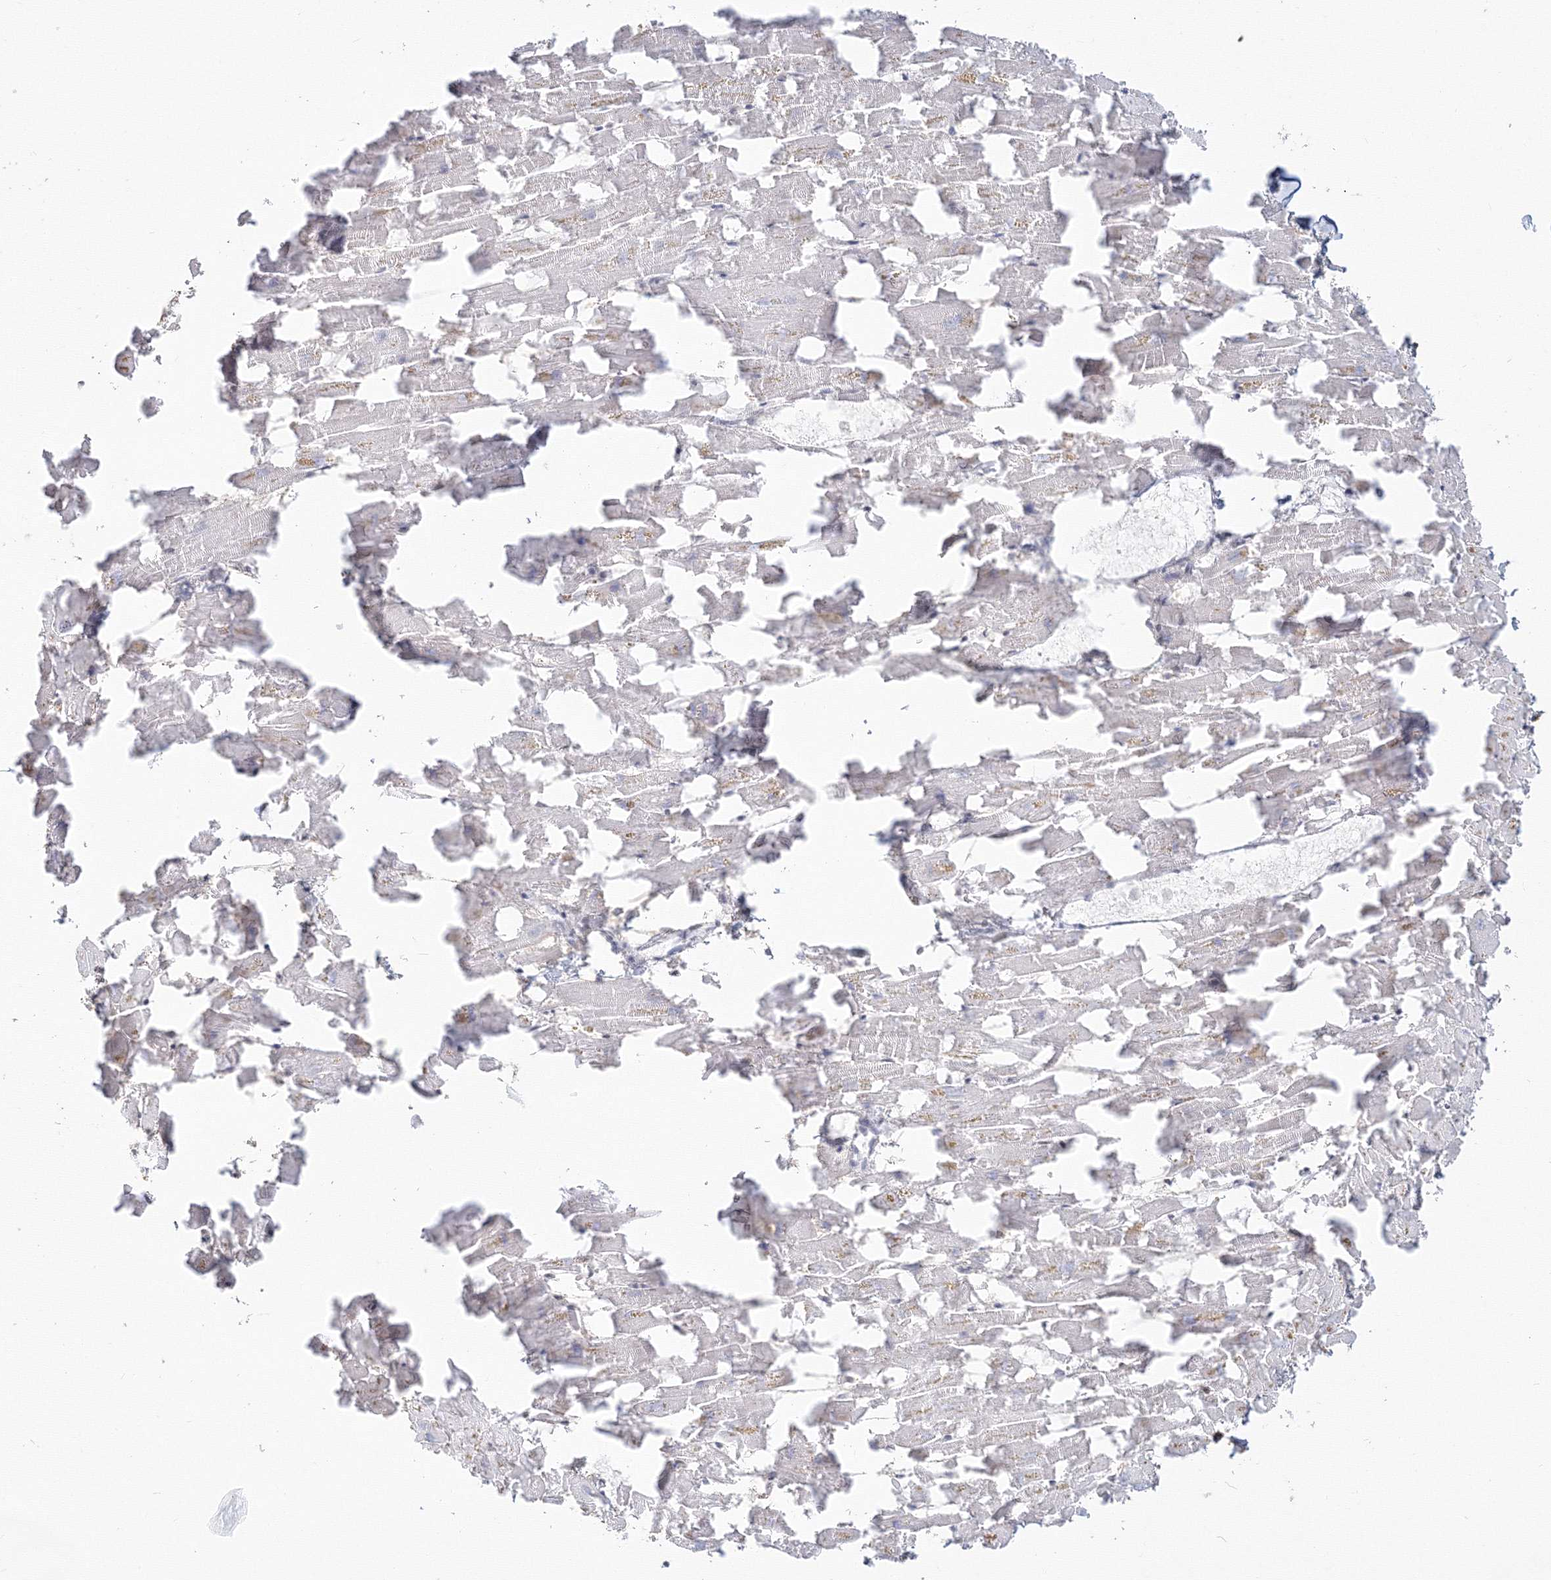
{"staining": {"intensity": "strong", "quantity": "25%-75%", "location": "nuclear"}, "tissue": "heart muscle", "cell_type": "Cardiomyocytes", "image_type": "normal", "snomed": [{"axis": "morphology", "description": "Normal tissue, NOS"}, {"axis": "topography", "description": "Heart"}], "caption": "Protein analysis of unremarkable heart muscle shows strong nuclear expression in about 25%-75% of cardiomyocytes.", "gene": "PPP4R2", "patient": {"sex": "female", "age": 64}}